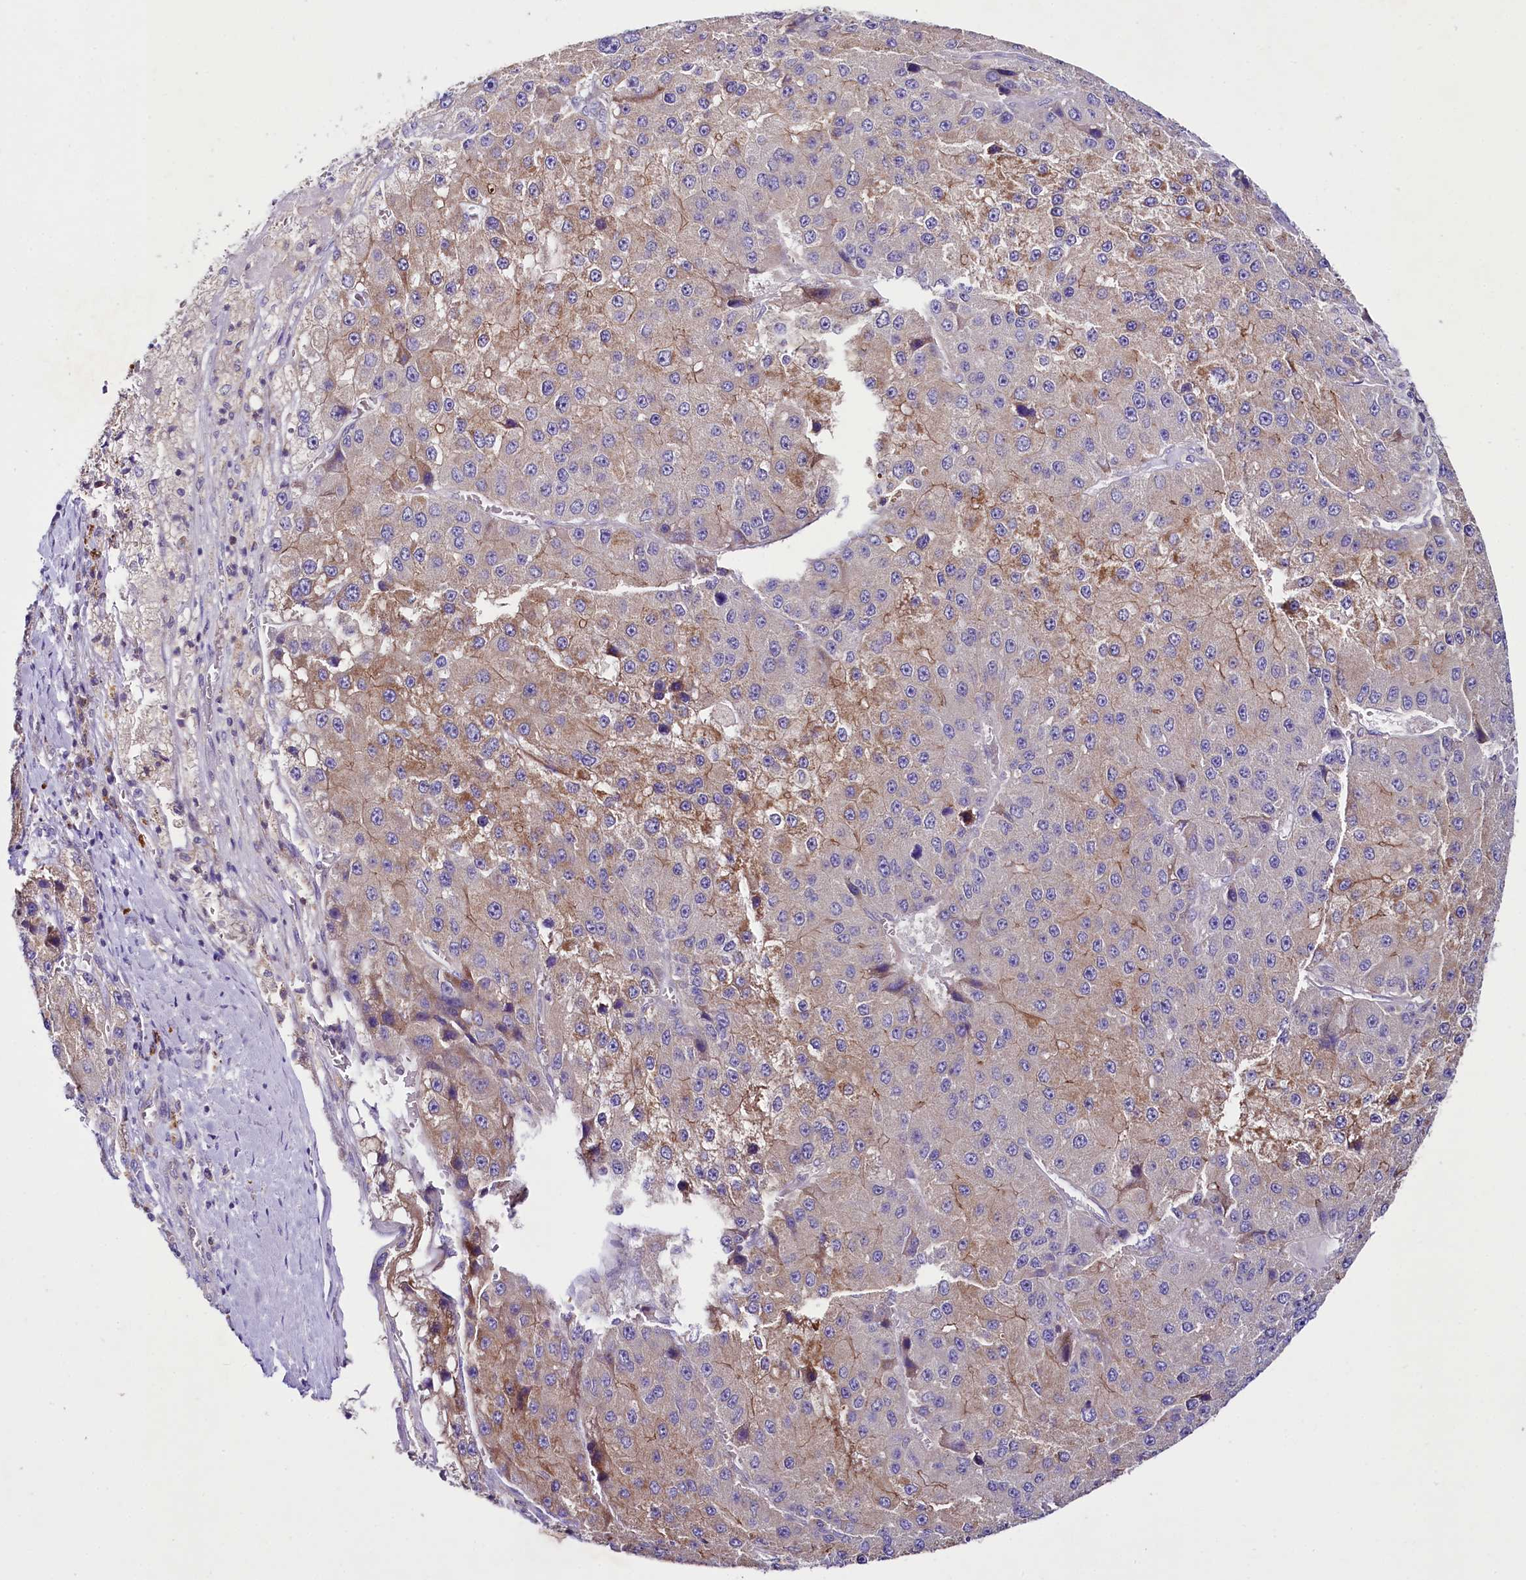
{"staining": {"intensity": "moderate", "quantity": "25%-75%", "location": "cytoplasmic/membranous"}, "tissue": "liver cancer", "cell_type": "Tumor cells", "image_type": "cancer", "snomed": [{"axis": "morphology", "description": "Carcinoma, Hepatocellular, NOS"}, {"axis": "topography", "description": "Liver"}], "caption": "IHC of hepatocellular carcinoma (liver) displays medium levels of moderate cytoplasmic/membranous staining in approximately 25%-75% of tumor cells.", "gene": "SACM1L", "patient": {"sex": "female", "age": 73}}